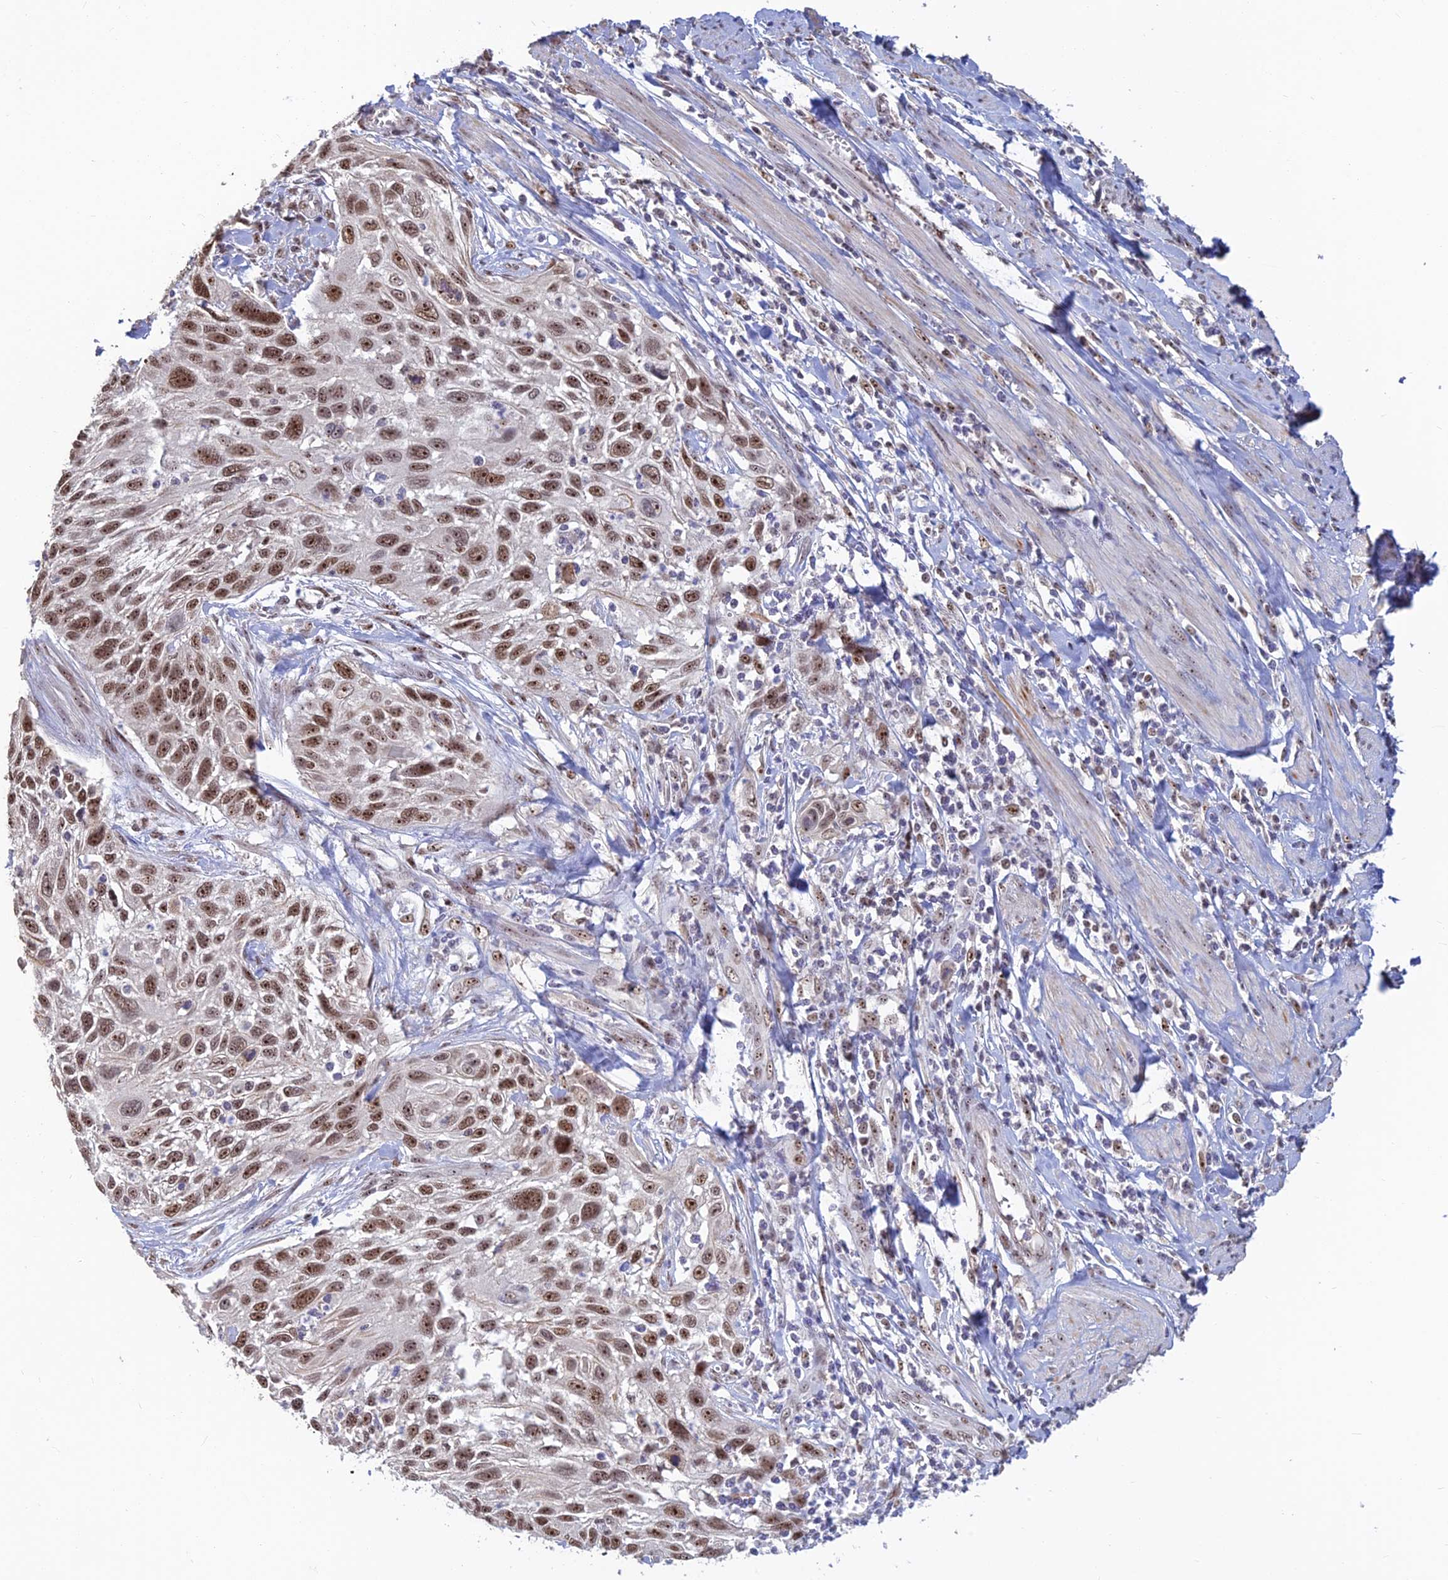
{"staining": {"intensity": "moderate", "quantity": ">75%", "location": "nuclear"}, "tissue": "cervical cancer", "cell_type": "Tumor cells", "image_type": "cancer", "snomed": [{"axis": "morphology", "description": "Squamous cell carcinoma, NOS"}, {"axis": "topography", "description": "Cervix"}], "caption": "A brown stain labels moderate nuclear expression of a protein in cervical cancer tumor cells.", "gene": "POLR1G", "patient": {"sex": "female", "age": 70}}